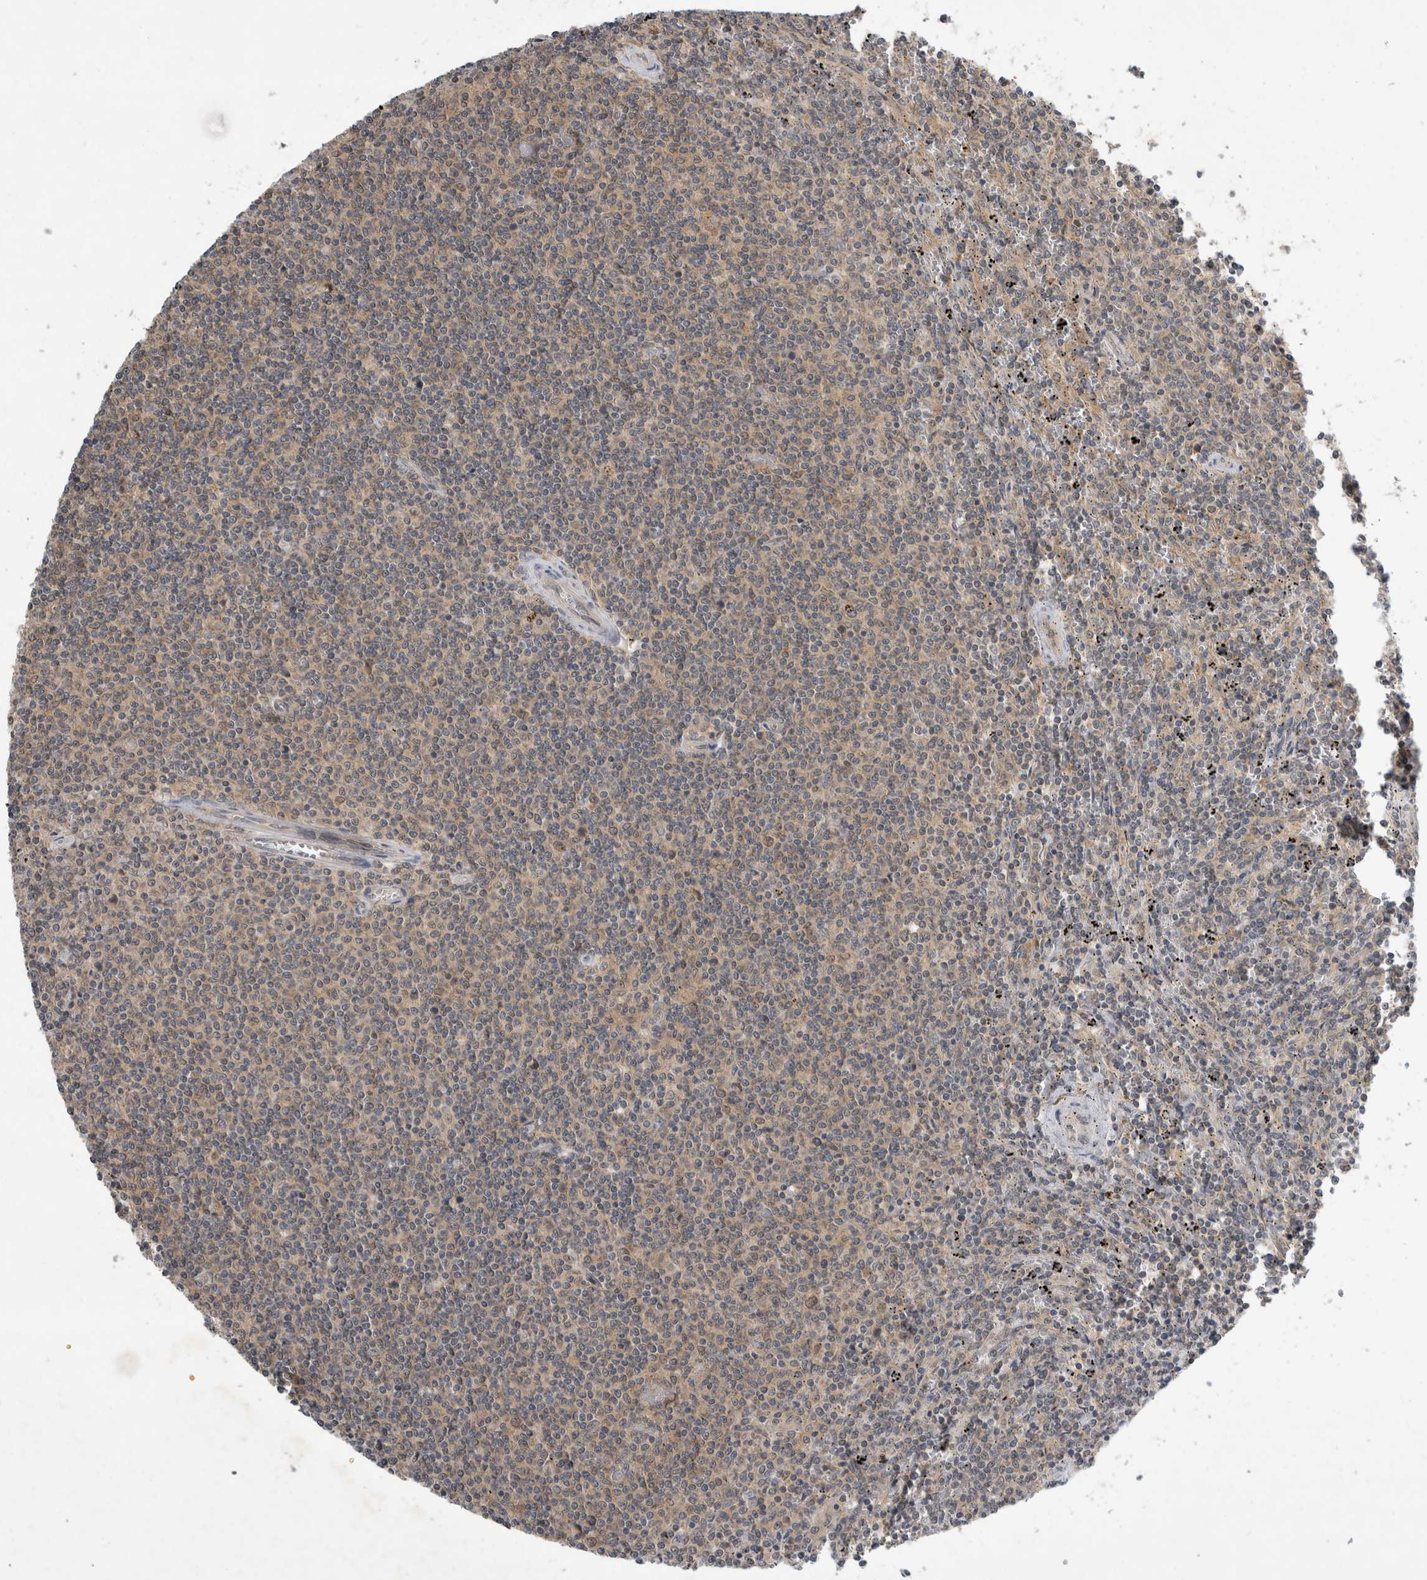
{"staining": {"intensity": "weak", "quantity": "<25%", "location": "cytoplasmic/membranous"}, "tissue": "lymphoma", "cell_type": "Tumor cells", "image_type": "cancer", "snomed": [{"axis": "morphology", "description": "Malignant lymphoma, non-Hodgkin's type, Low grade"}, {"axis": "topography", "description": "Spleen"}], "caption": "Immunohistochemical staining of human low-grade malignant lymphoma, non-Hodgkin's type displays no significant positivity in tumor cells. (Immunohistochemistry (ihc), brightfield microscopy, high magnification).", "gene": "AASDHPPT", "patient": {"sex": "female", "age": 50}}